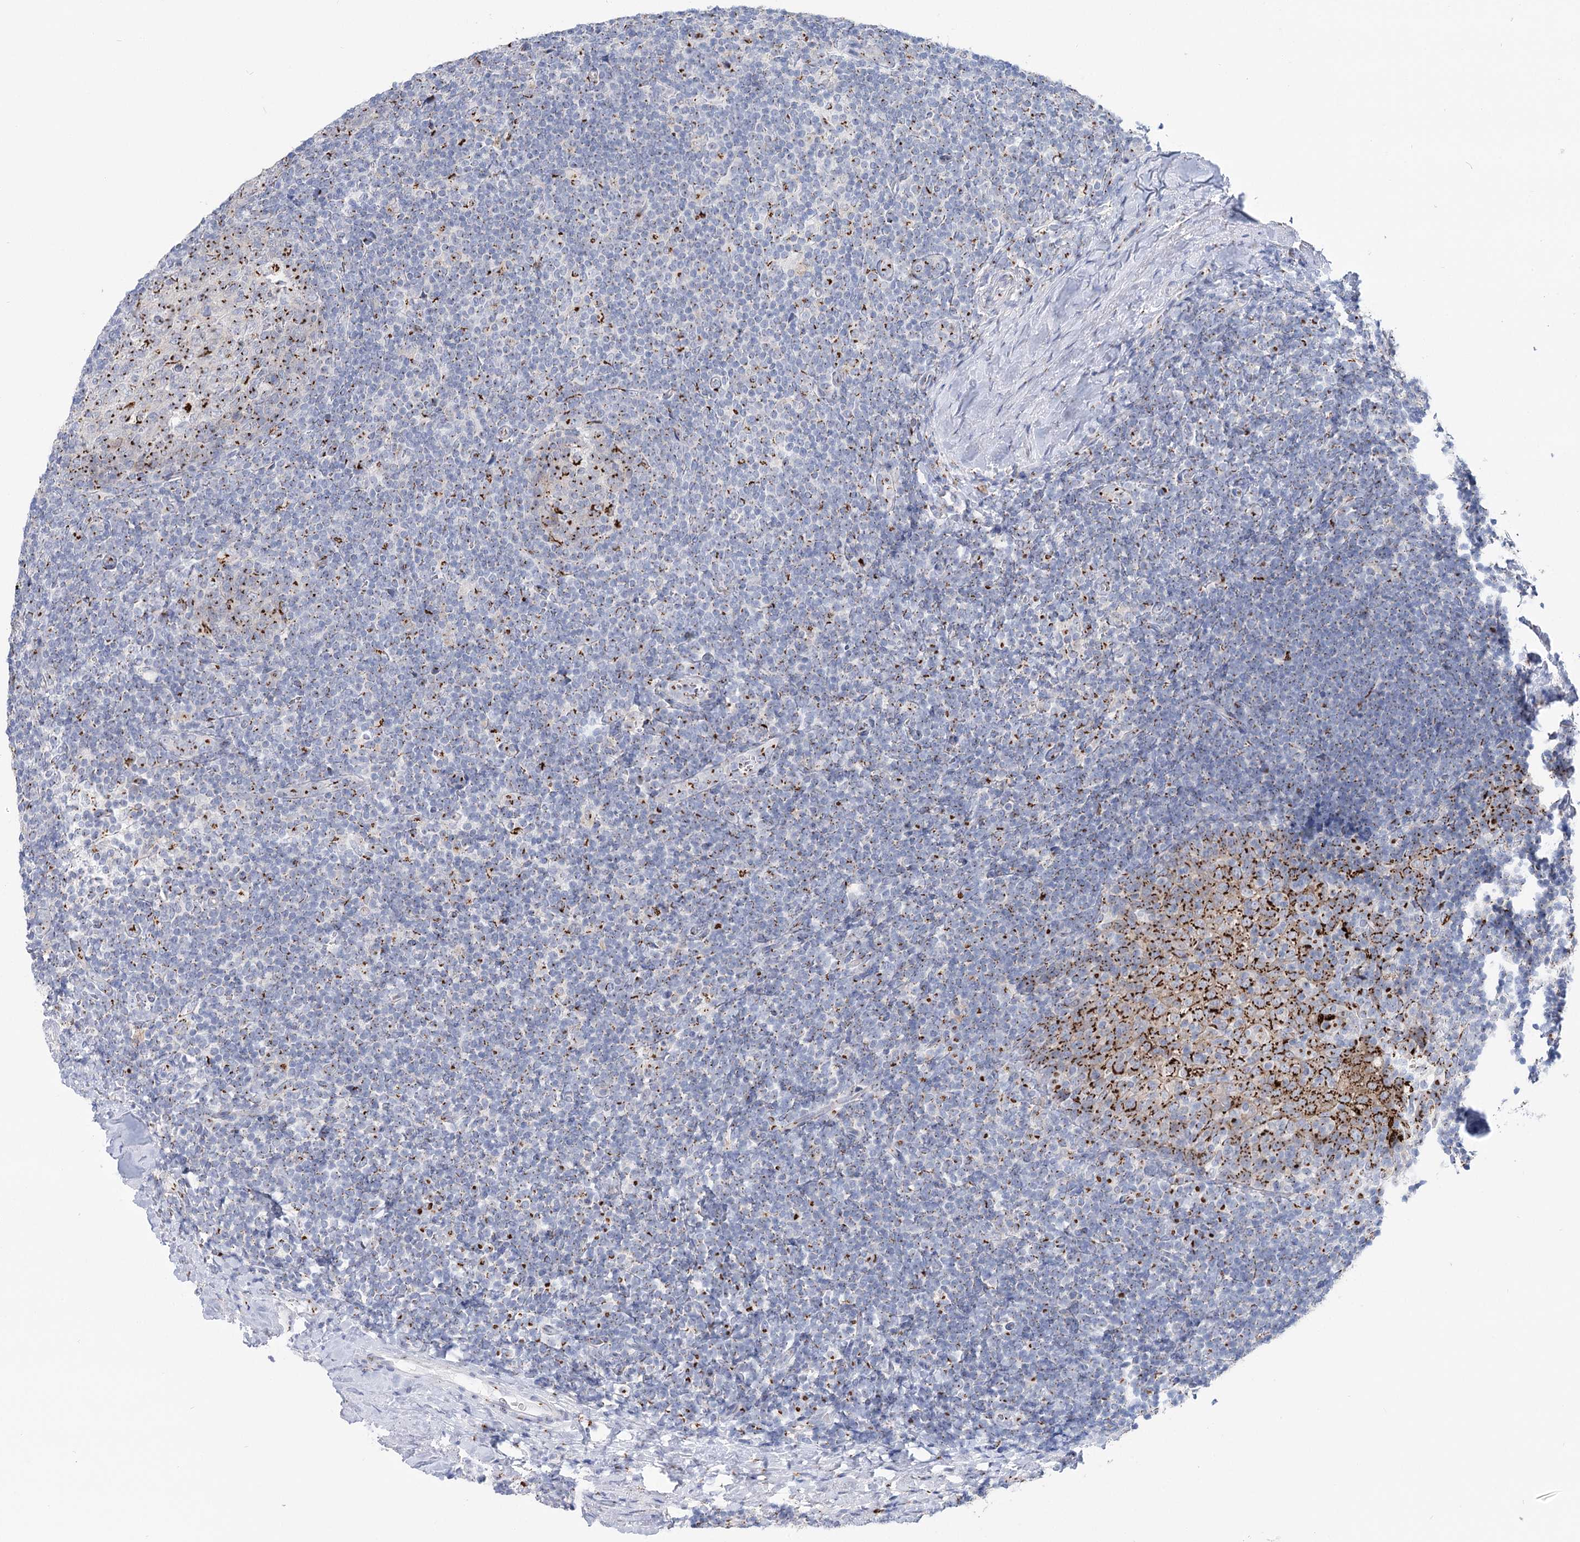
{"staining": {"intensity": "strong", "quantity": "25%-75%", "location": "cytoplasmic/membranous"}, "tissue": "tonsil", "cell_type": "Germinal center cells", "image_type": "normal", "snomed": [{"axis": "morphology", "description": "Normal tissue, NOS"}, {"axis": "topography", "description": "Tonsil"}], "caption": "Protein analysis of benign tonsil reveals strong cytoplasmic/membranous staining in about 25%-75% of germinal center cells. The staining was performed using DAB to visualize the protein expression in brown, while the nuclei were stained in blue with hematoxylin (Magnification: 20x).", "gene": "TMEM165", "patient": {"sex": "male", "age": 37}}